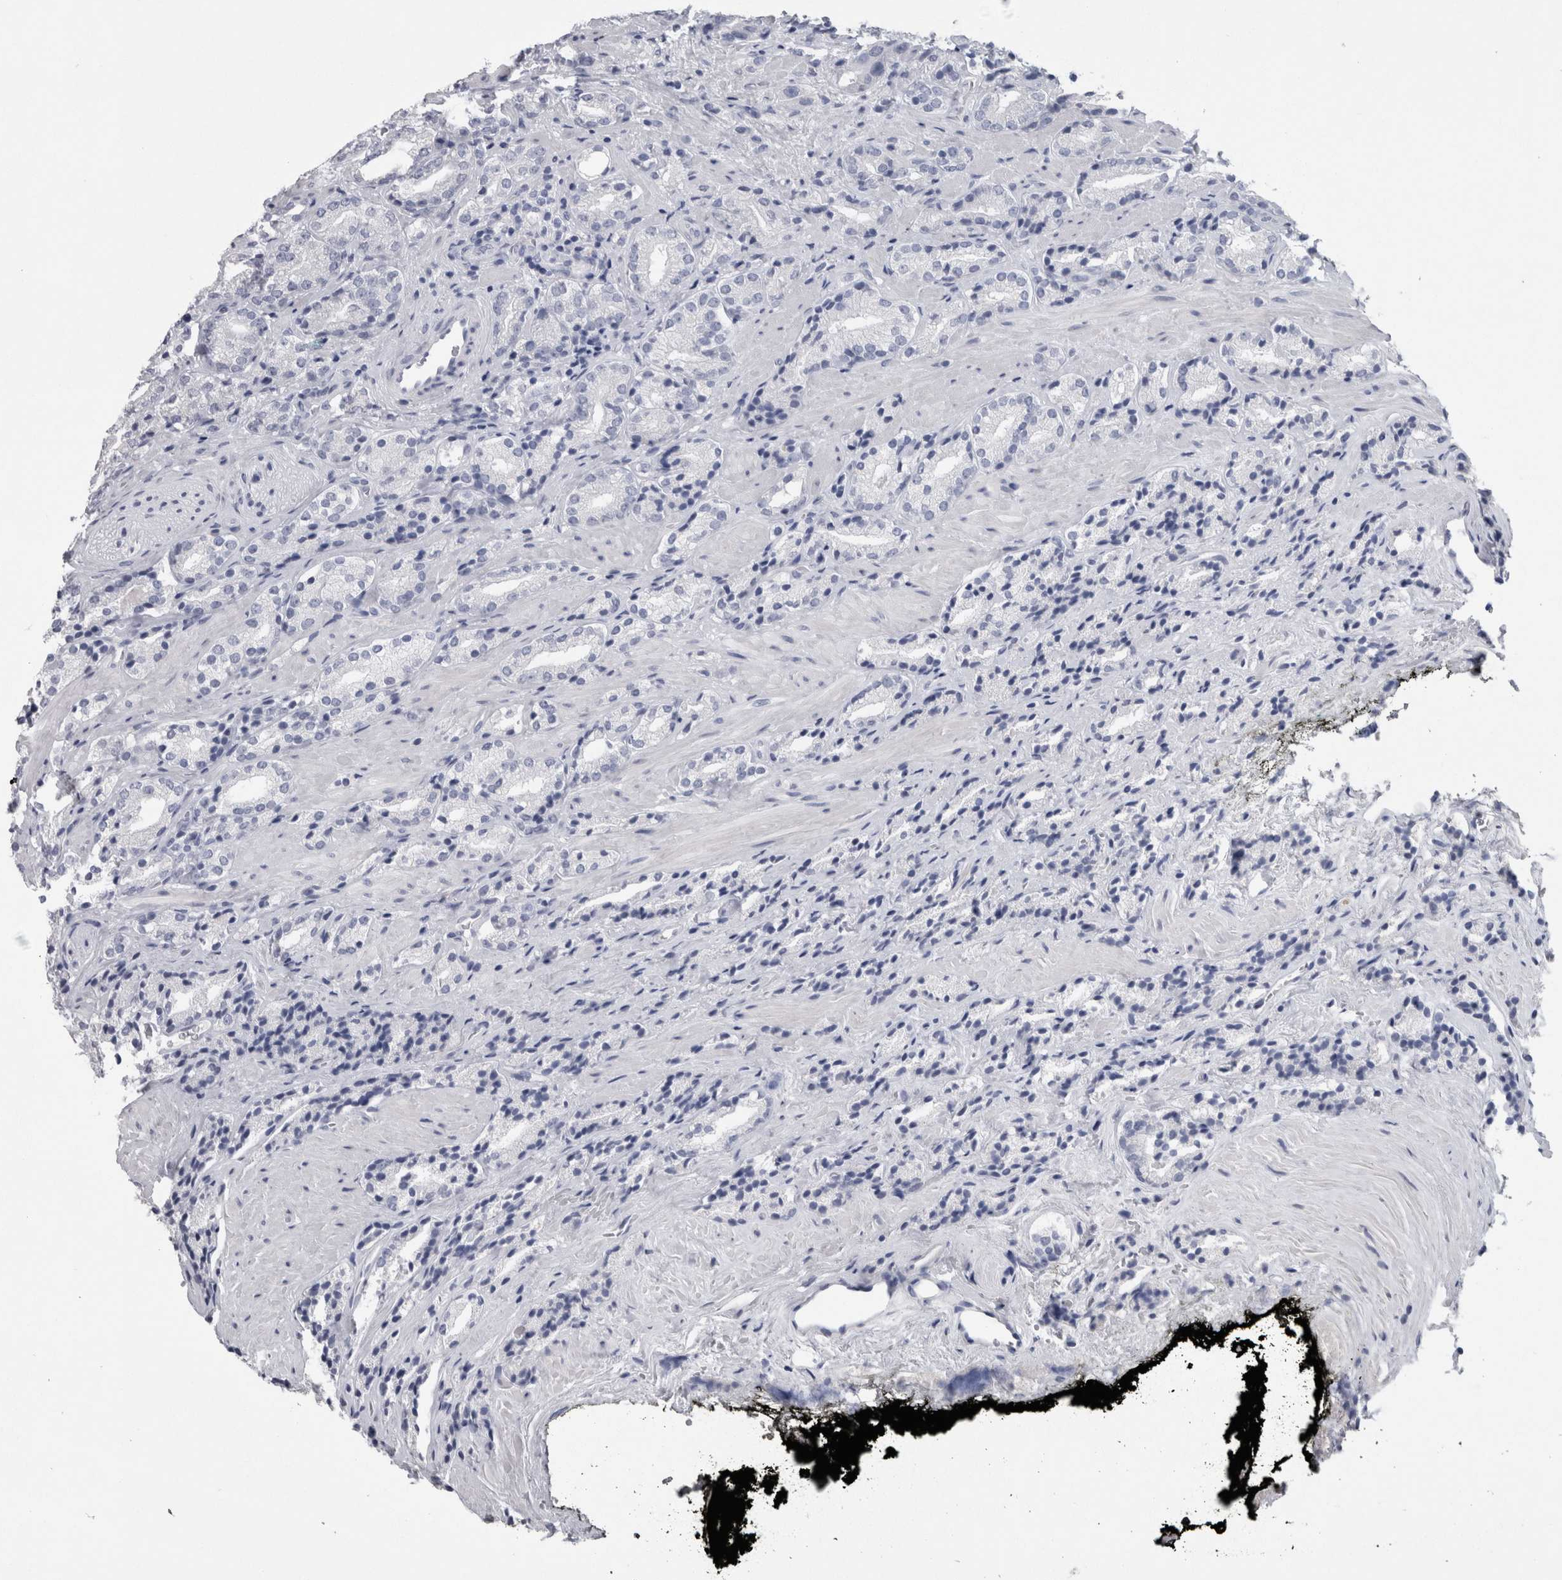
{"staining": {"intensity": "negative", "quantity": "none", "location": "none"}, "tissue": "prostate cancer", "cell_type": "Tumor cells", "image_type": "cancer", "snomed": [{"axis": "morphology", "description": "Adenocarcinoma, High grade"}, {"axis": "topography", "description": "Prostate"}], "caption": "Tumor cells are negative for protein expression in human prostate adenocarcinoma (high-grade).", "gene": "CA8", "patient": {"sex": "male", "age": 71}}